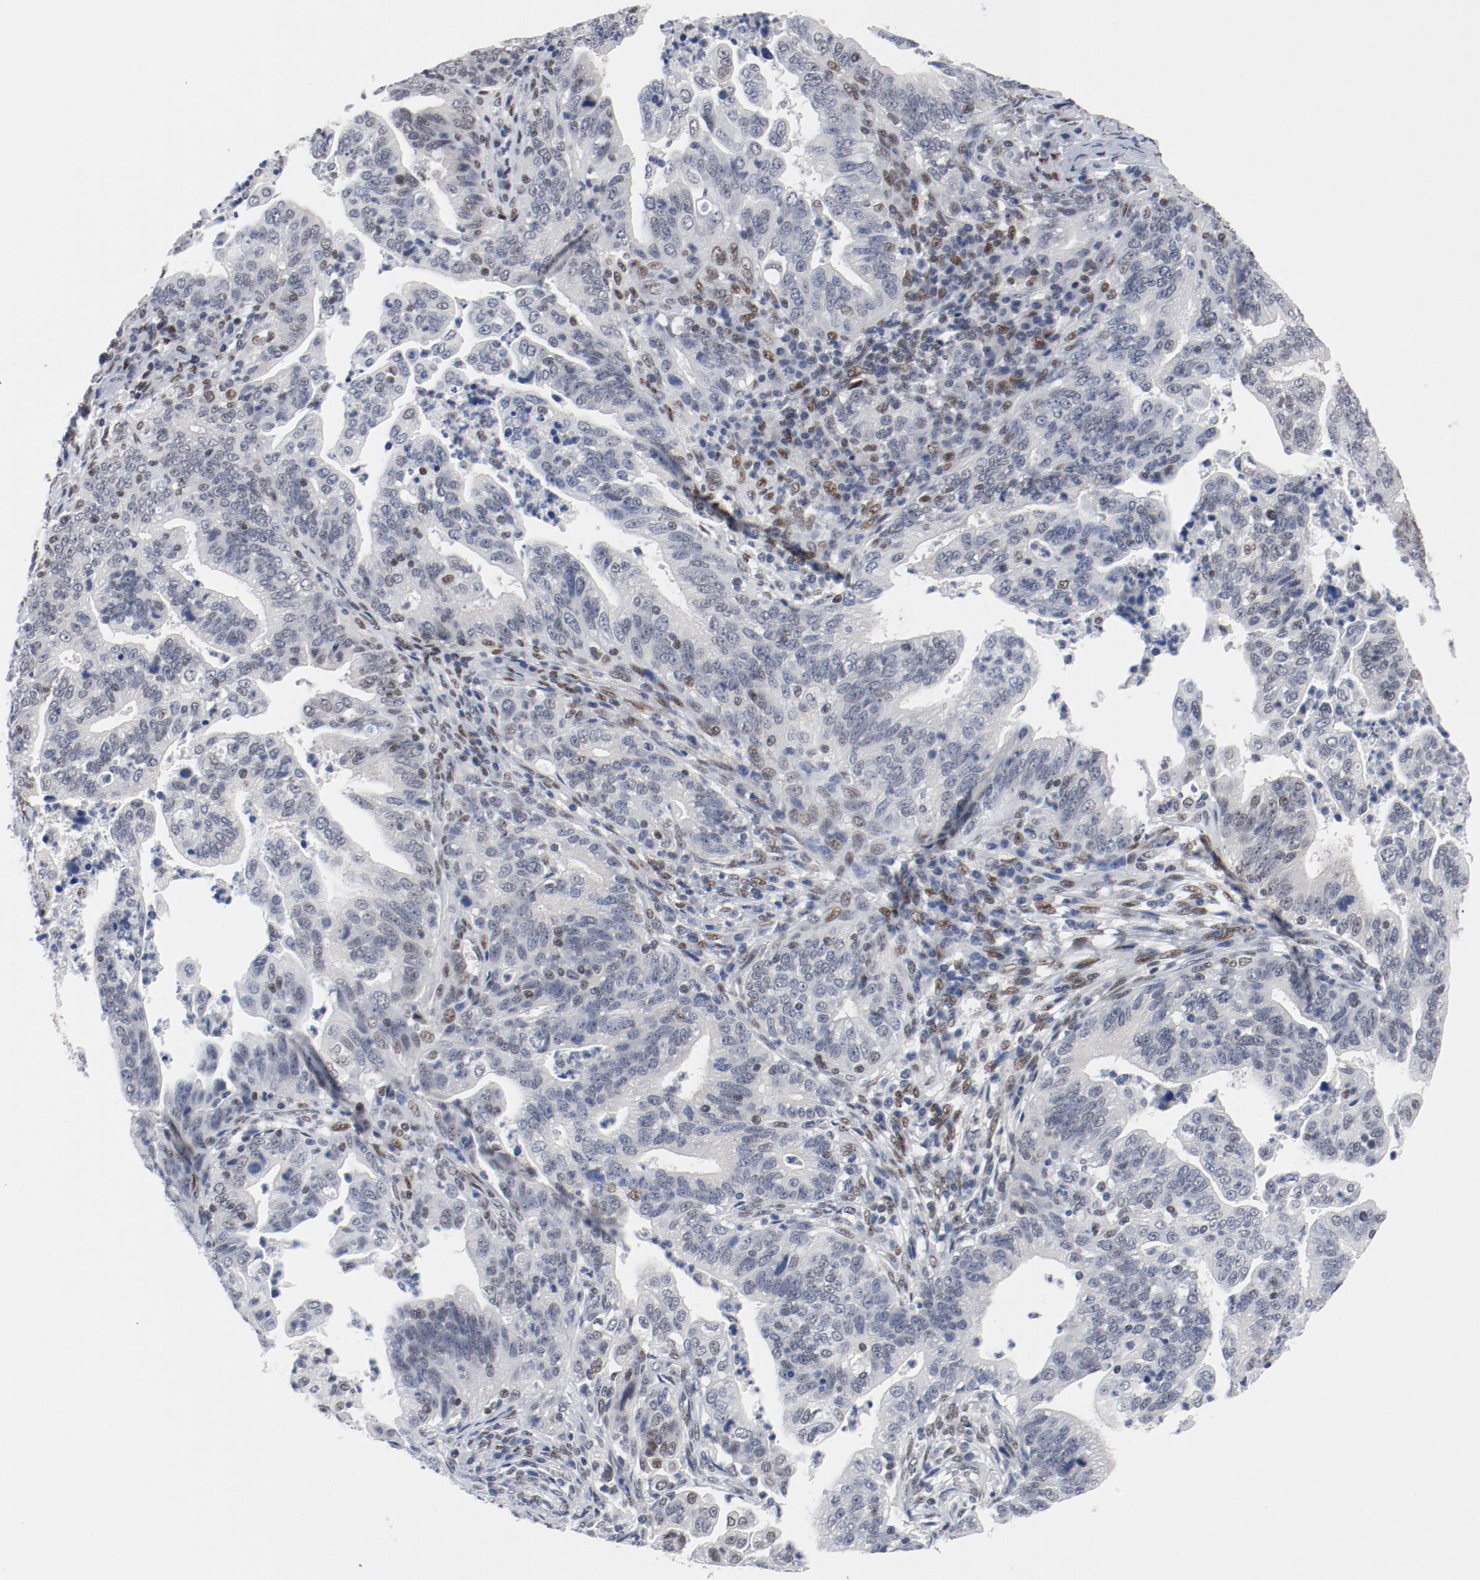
{"staining": {"intensity": "negative", "quantity": "none", "location": "none"}, "tissue": "stomach cancer", "cell_type": "Tumor cells", "image_type": "cancer", "snomed": [{"axis": "morphology", "description": "Adenocarcinoma, NOS"}, {"axis": "topography", "description": "Stomach, upper"}], "caption": "A micrograph of adenocarcinoma (stomach) stained for a protein reveals no brown staining in tumor cells.", "gene": "ARNT", "patient": {"sex": "female", "age": 50}}